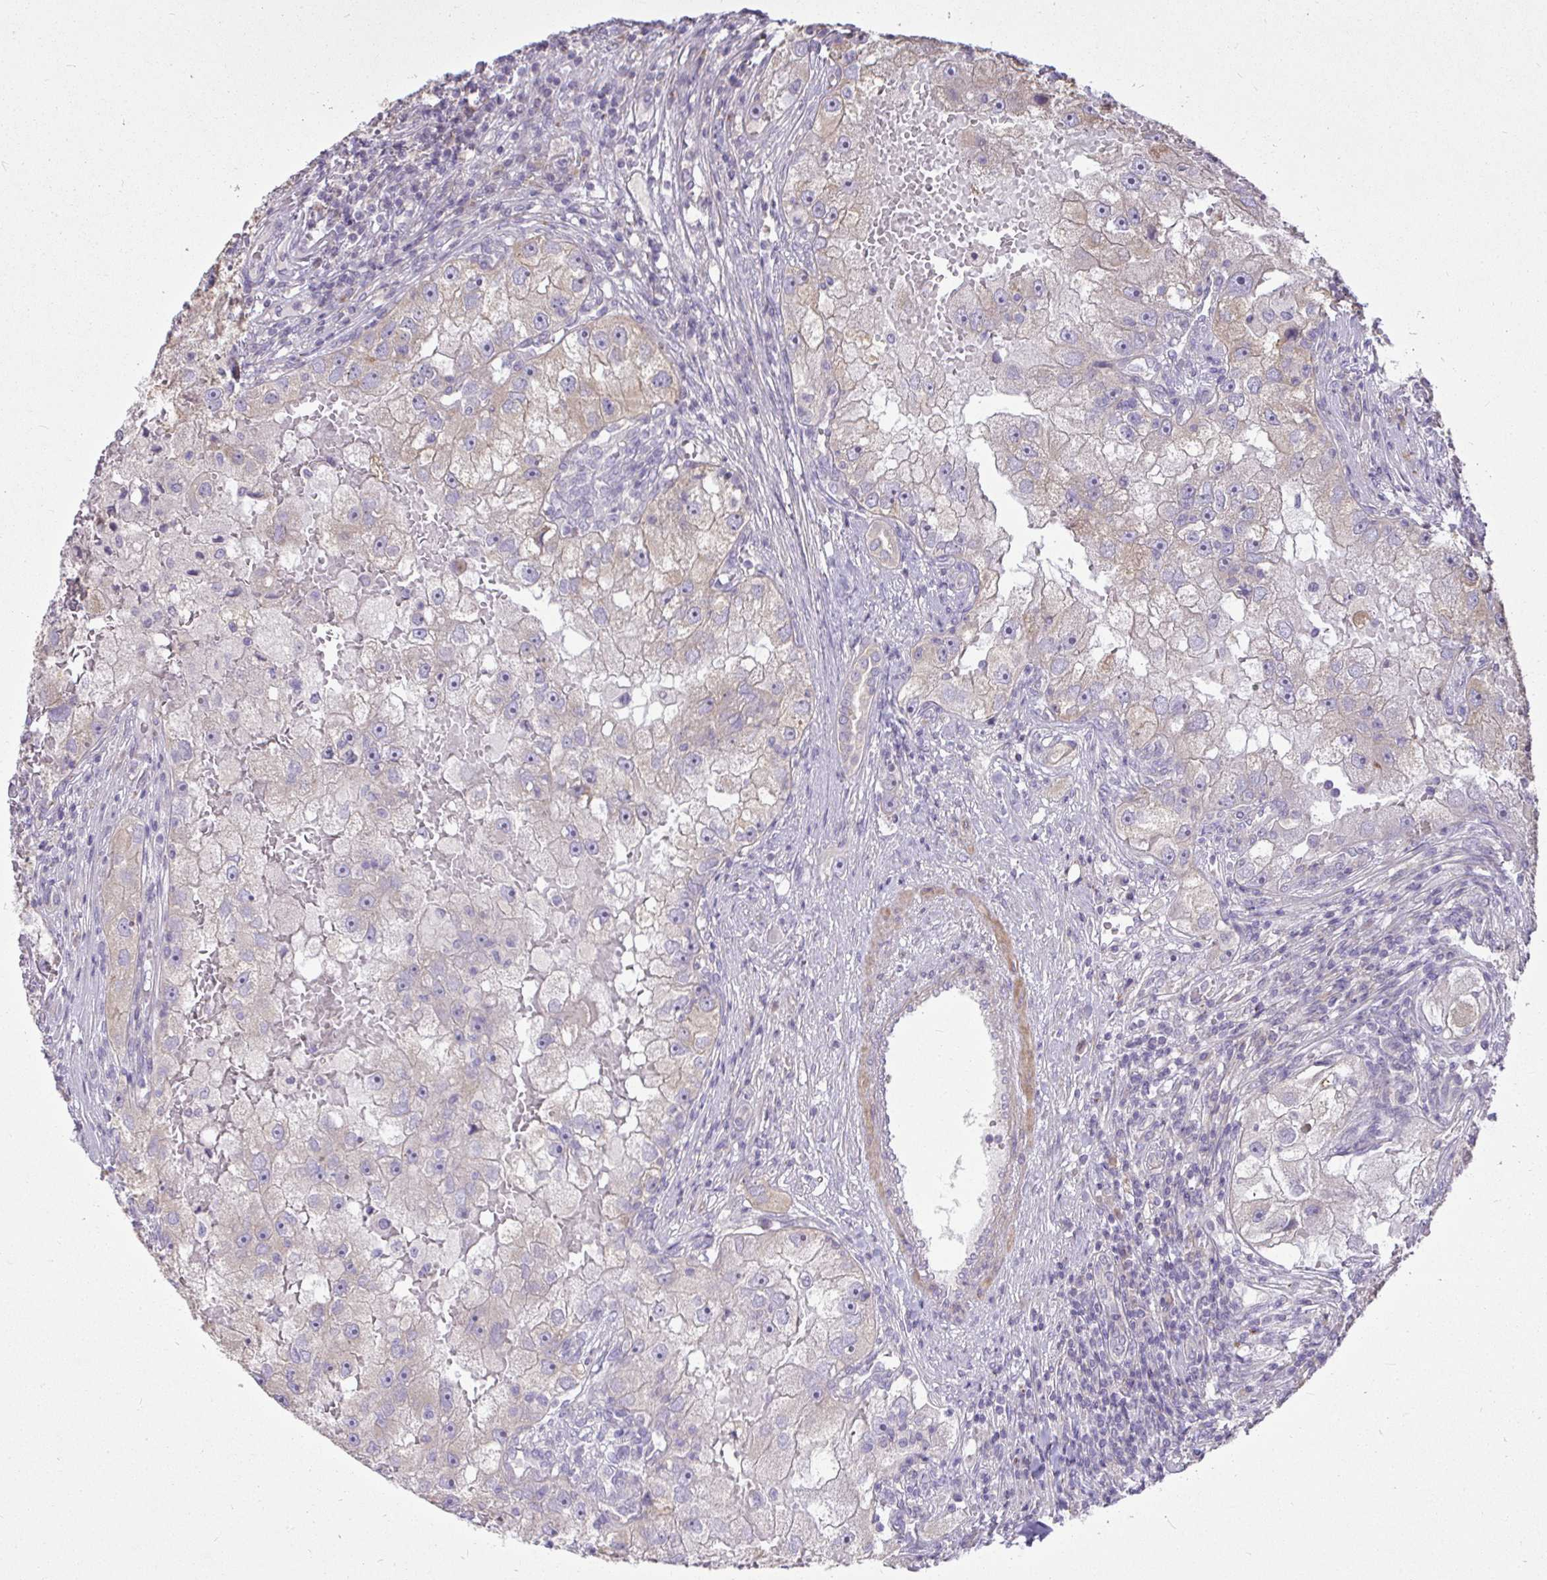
{"staining": {"intensity": "weak", "quantity": "<25%", "location": "cytoplasmic/membranous"}, "tissue": "renal cancer", "cell_type": "Tumor cells", "image_type": "cancer", "snomed": [{"axis": "morphology", "description": "Adenocarcinoma, NOS"}, {"axis": "topography", "description": "Kidney"}], "caption": "Immunohistochemical staining of adenocarcinoma (renal) displays no significant expression in tumor cells.", "gene": "STRIP1", "patient": {"sex": "male", "age": 63}}